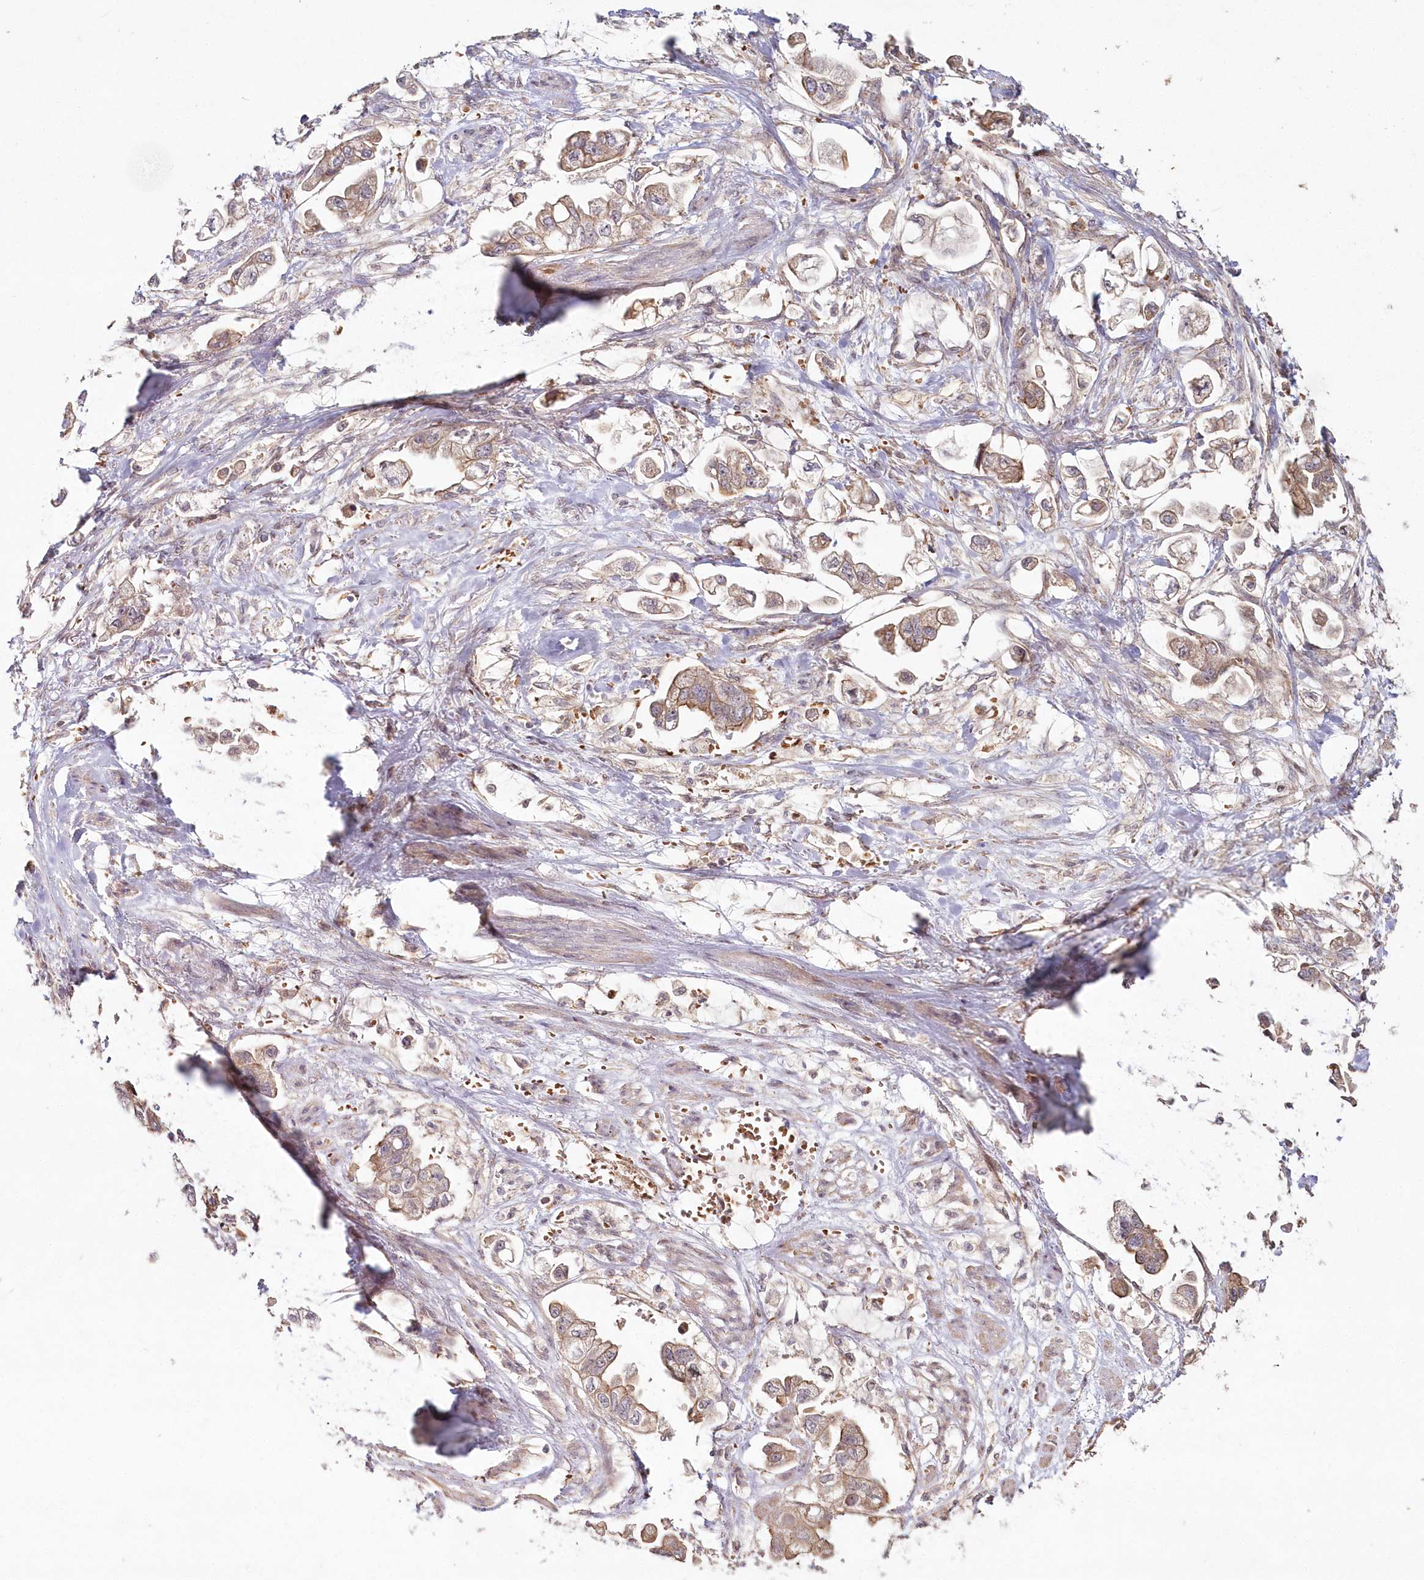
{"staining": {"intensity": "moderate", "quantity": ">75%", "location": "cytoplasmic/membranous"}, "tissue": "stomach cancer", "cell_type": "Tumor cells", "image_type": "cancer", "snomed": [{"axis": "morphology", "description": "Adenocarcinoma, NOS"}, {"axis": "topography", "description": "Stomach"}], "caption": "Immunohistochemical staining of human stomach cancer reveals moderate cytoplasmic/membranous protein expression in approximately >75% of tumor cells. (DAB (3,3'-diaminobenzidine) = brown stain, brightfield microscopy at high magnification).", "gene": "HYCC2", "patient": {"sex": "male", "age": 62}}